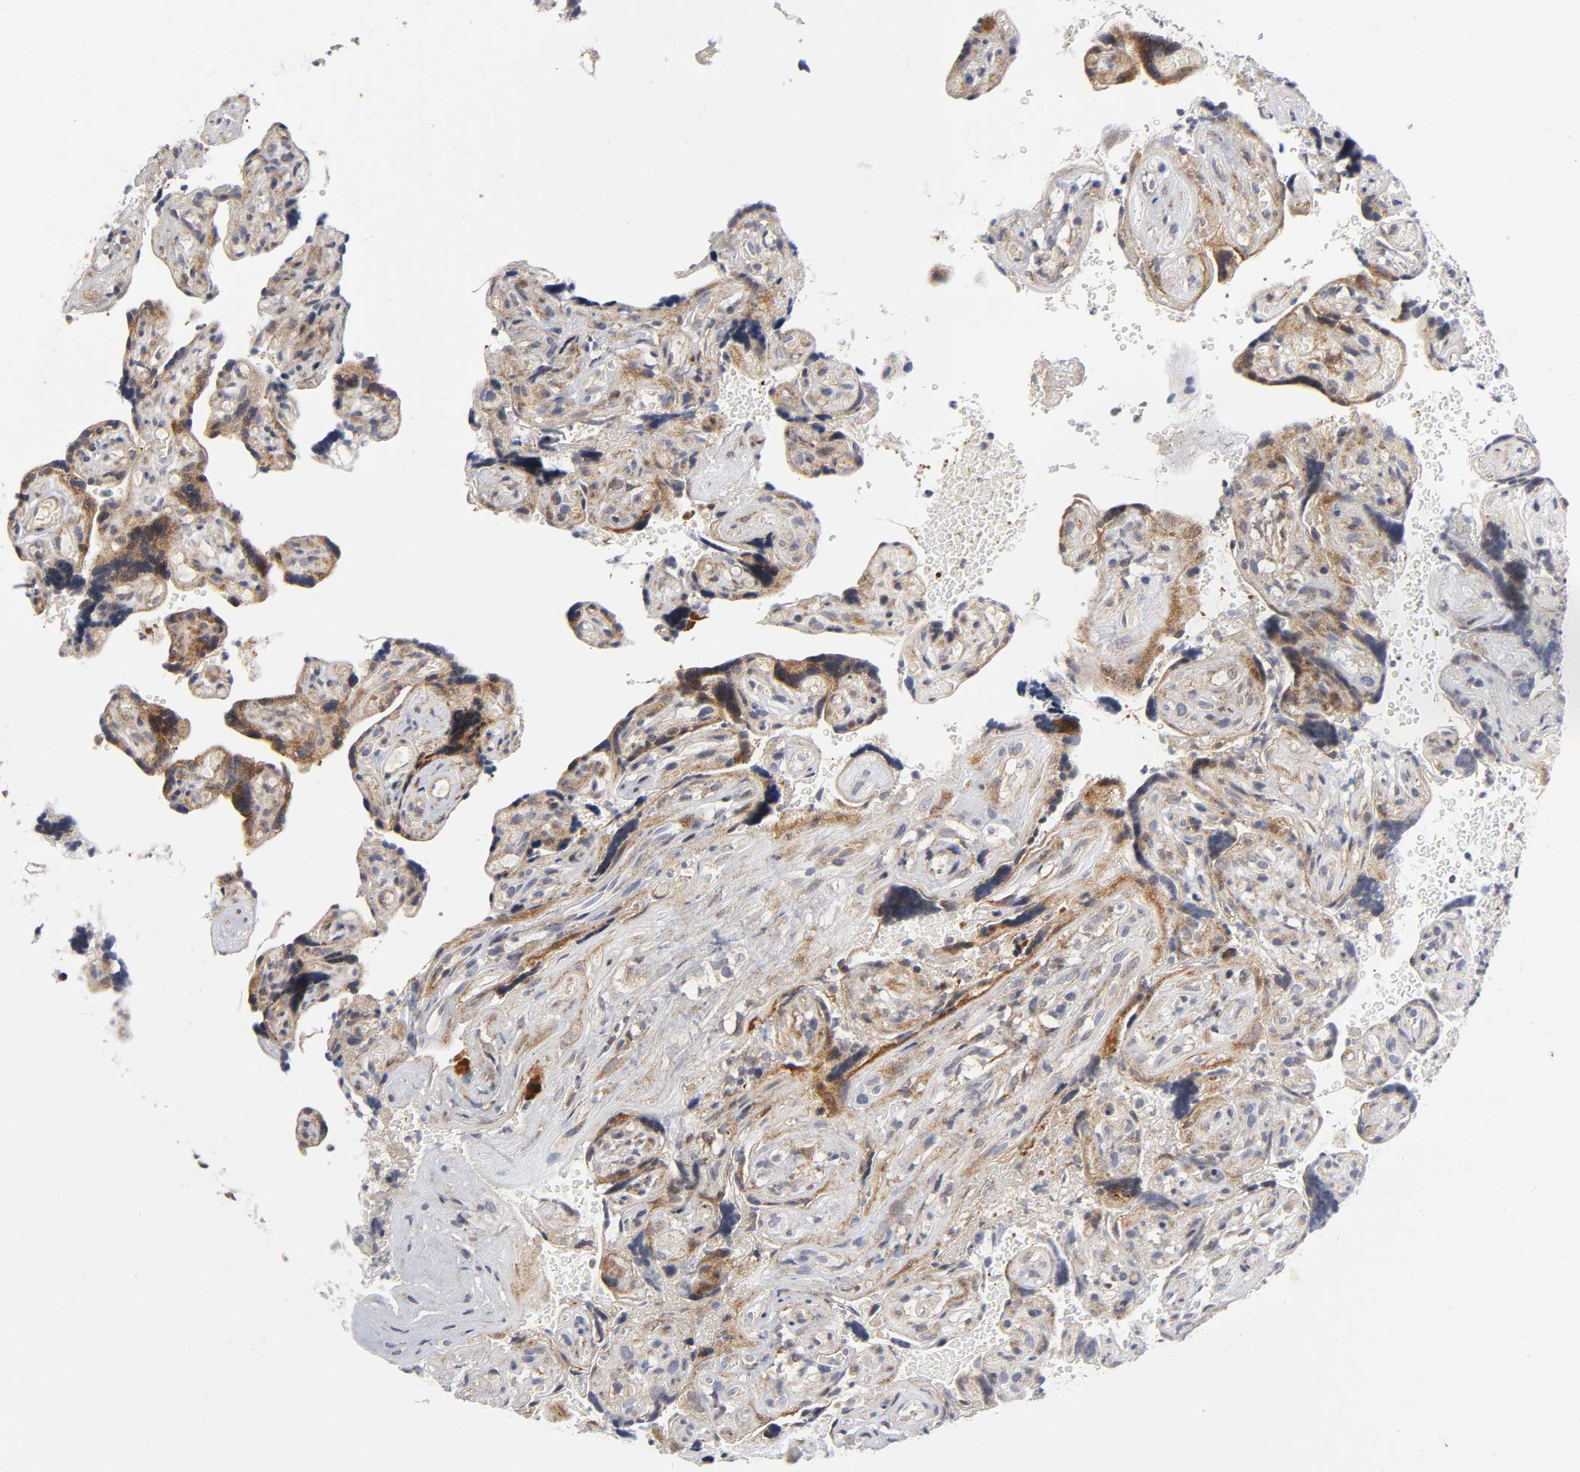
{"staining": {"intensity": "strong", "quantity": ">75%", "location": "cytoplasmic/membranous"}, "tissue": "placenta", "cell_type": "Decidual cells", "image_type": "normal", "snomed": [{"axis": "morphology", "description": "Normal tissue, NOS"}, {"axis": "topography", "description": "Placenta"}], "caption": "Decidual cells reveal high levels of strong cytoplasmic/membranous positivity in about >75% of cells in normal human placenta.", "gene": "EIF5", "patient": {"sex": "female", "age": 30}}